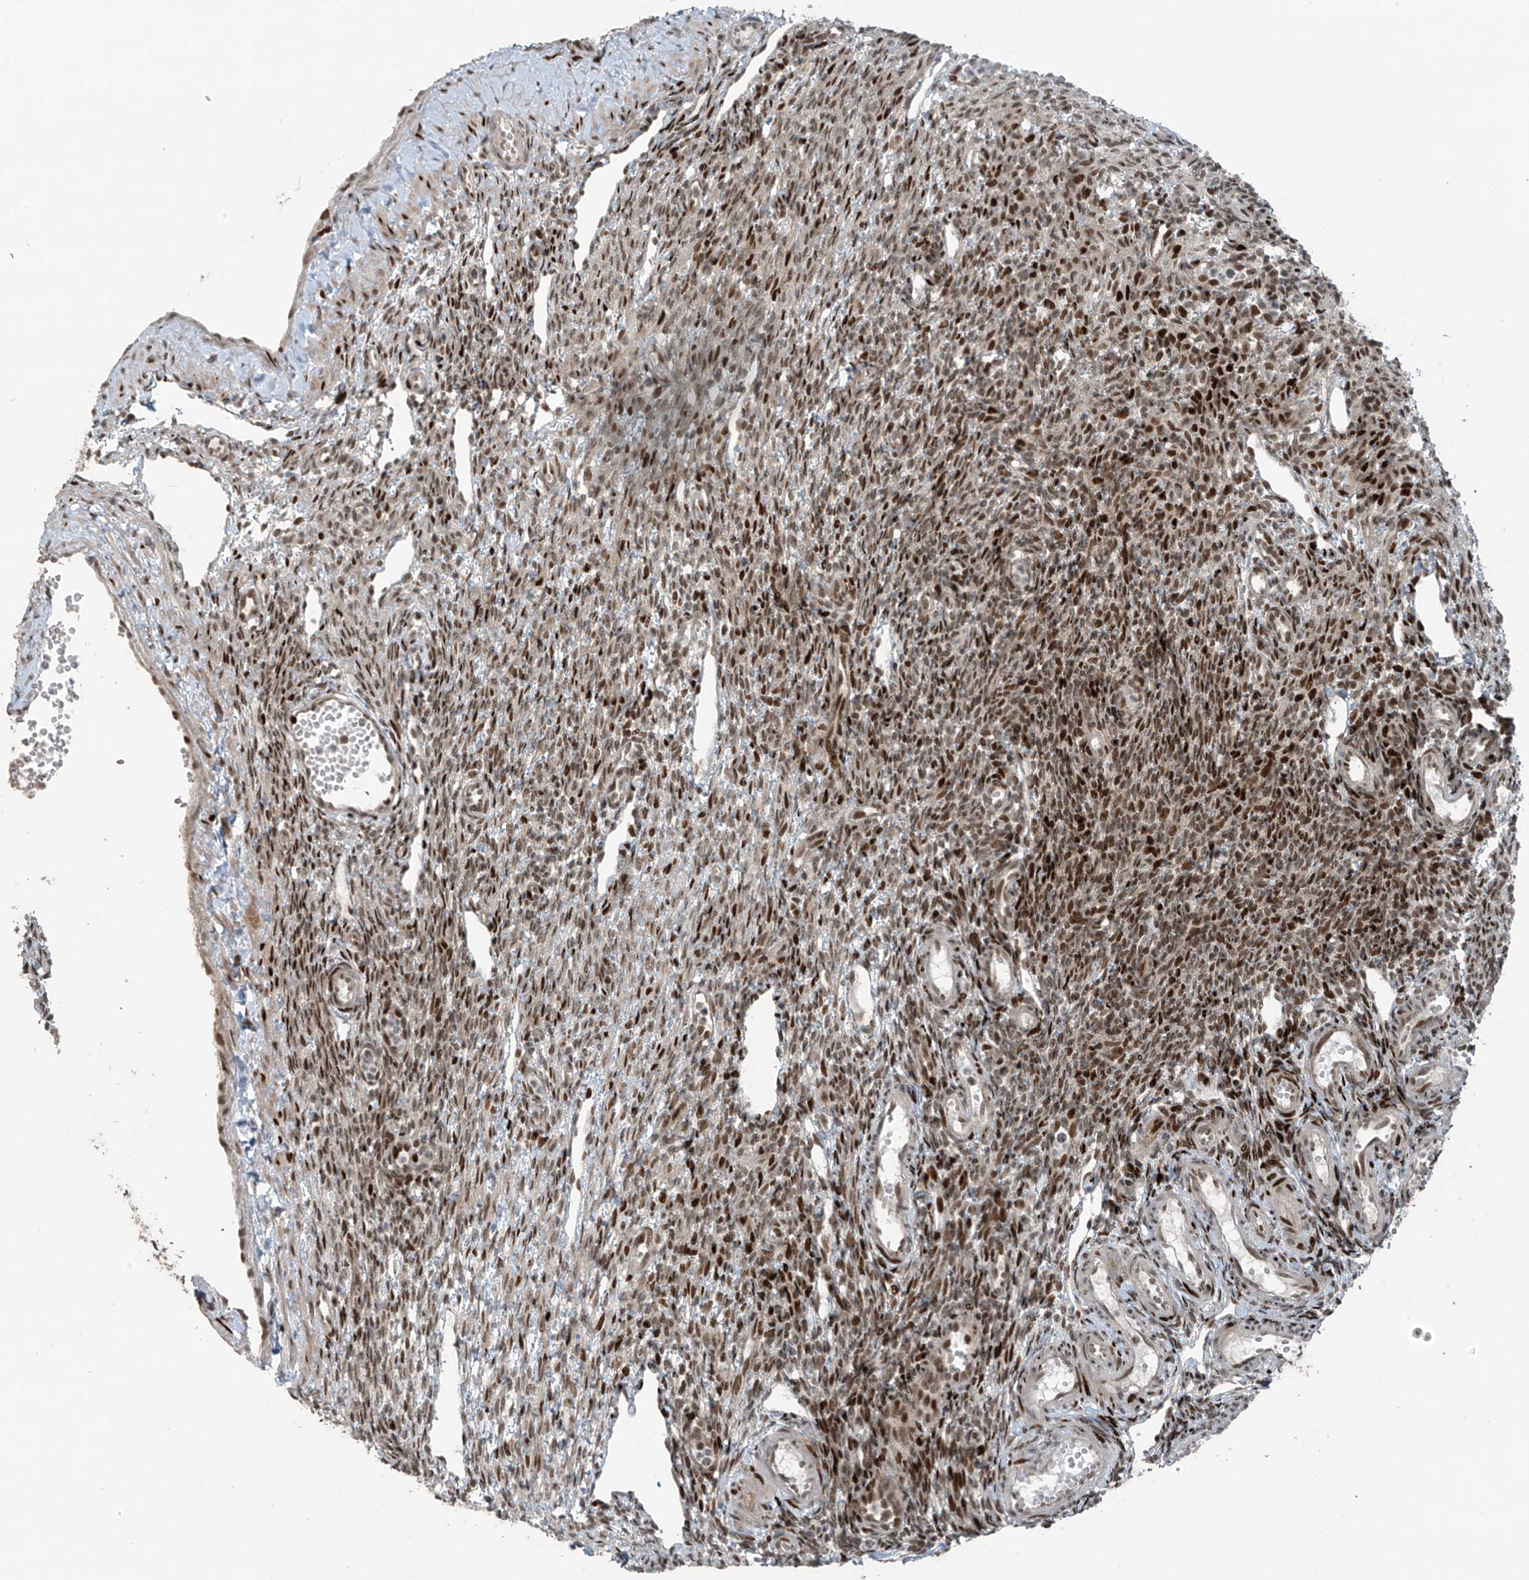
{"staining": {"intensity": "moderate", "quantity": ">75%", "location": "nuclear"}, "tissue": "ovary", "cell_type": "Ovarian stroma cells", "image_type": "normal", "snomed": [{"axis": "morphology", "description": "Normal tissue, NOS"}, {"axis": "morphology", "description": "Cyst, NOS"}, {"axis": "topography", "description": "Ovary"}], "caption": "Immunohistochemical staining of benign ovary demonstrates medium levels of moderate nuclear positivity in approximately >75% of ovarian stroma cells.", "gene": "PCNP", "patient": {"sex": "female", "age": 33}}